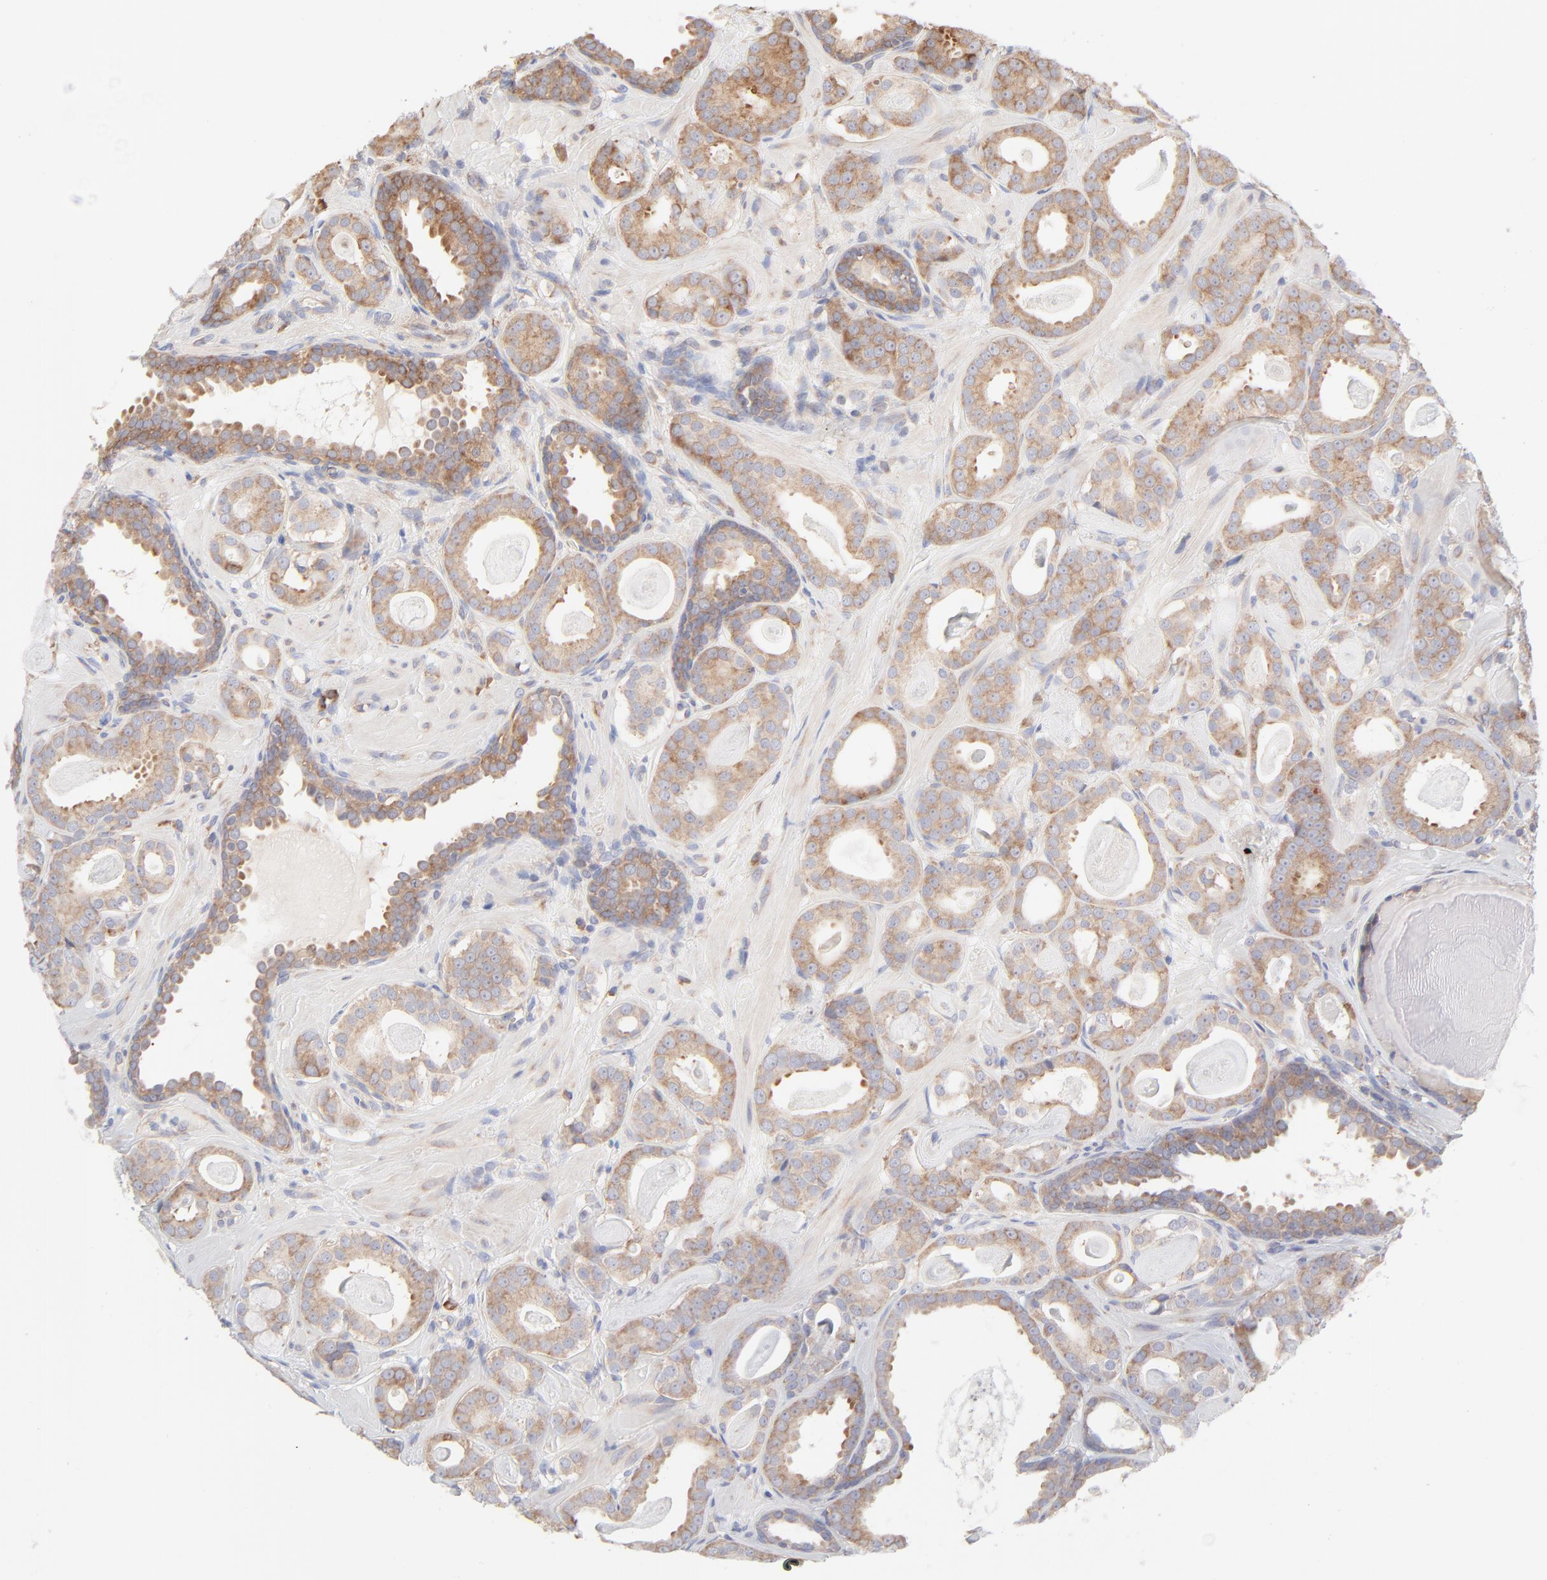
{"staining": {"intensity": "moderate", "quantity": ">75%", "location": "cytoplasmic/membranous"}, "tissue": "prostate cancer", "cell_type": "Tumor cells", "image_type": "cancer", "snomed": [{"axis": "morphology", "description": "Adenocarcinoma, Low grade"}, {"axis": "topography", "description": "Prostate"}], "caption": "Immunohistochemical staining of prostate cancer (low-grade adenocarcinoma) displays moderate cytoplasmic/membranous protein staining in about >75% of tumor cells. (brown staining indicates protein expression, while blue staining denotes nuclei).", "gene": "RPS21", "patient": {"sex": "male", "age": 57}}